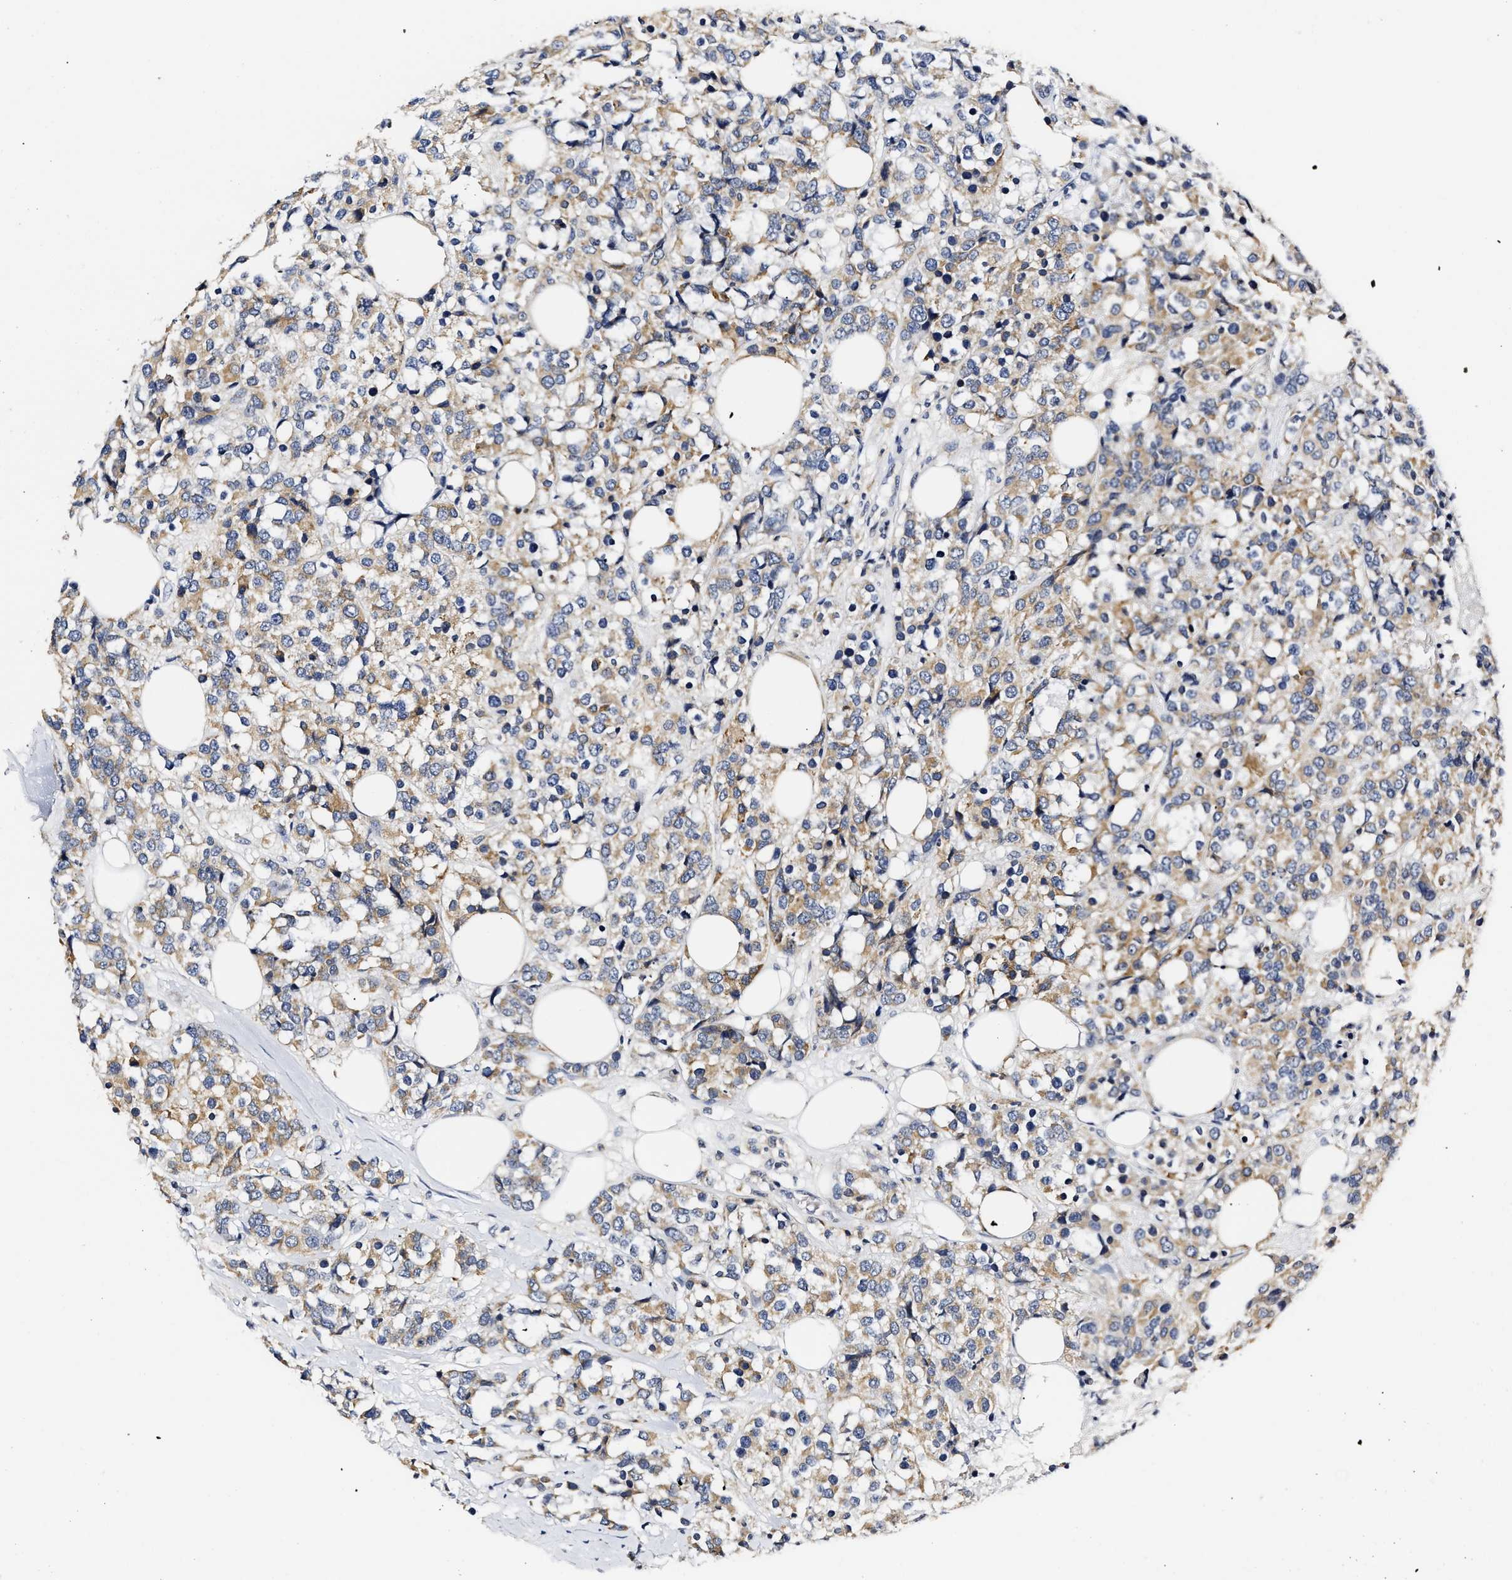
{"staining": {"intensity": "moderate", "quantity": ">75%", "location": "cytoplasmic/membranous"}, "tissue": "breast cancer", "cell_type": "Tumor cells", "image_type": "cancer", "snomed": [{"axis": "morphology", "description": "Lobular carcinoma"}, {"axis": "topography", "description": "Breast"}], "caption": "High-magnification brightfield microscopy of breast lobular carcinoma stained with DAB (brown) and counterstained with hematoxylin (blue). tumor cells exhibit moderate cytoplasmic/membranous expression is appreciated in about>75% of cells.", "gene": "RINT1", "patient": {"sex": "female", "age": 59}}